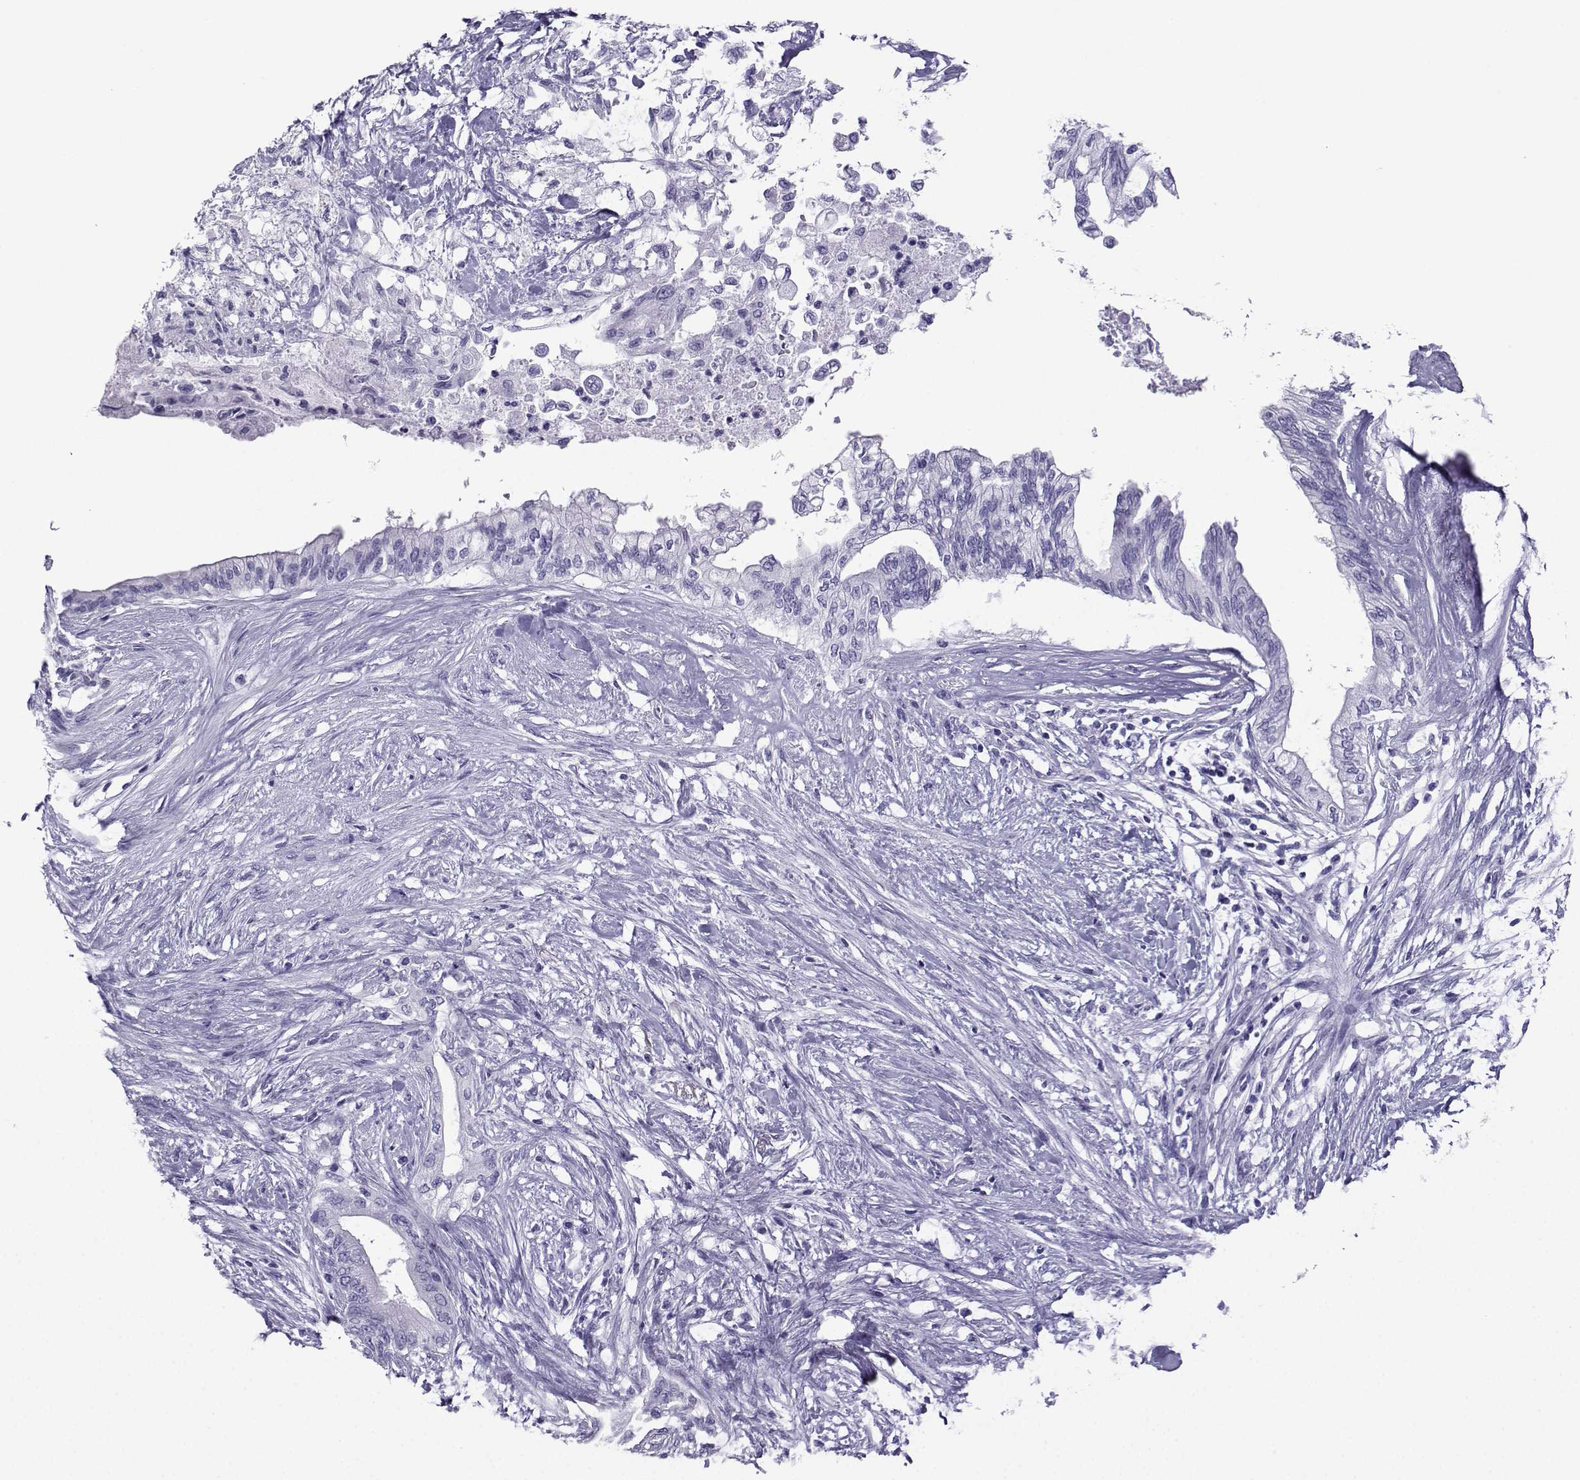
{"staining": {"intensity": "negative", "quantity": "none", "location": "none"}, "tissue": "pancreatic cancer", "cell_type": "Tumor cells", "image_type": "cancer", "snomed": [{"axis": "morphology", "description": "Normal tissue, NOS"}, {"axis": "morphology", "description": "Adenocarcinoma, NOS"}, {"axis": "topography", "description": "Pancreas"}, {"axis": "topography", "description": "Duodenum"}], "caption": "Pancreatic cancer stained for a protein using IHC demonstrates no positivity tumor cells.", "gene": "CD109", "patient": {"sex": "female", "age": 60}}